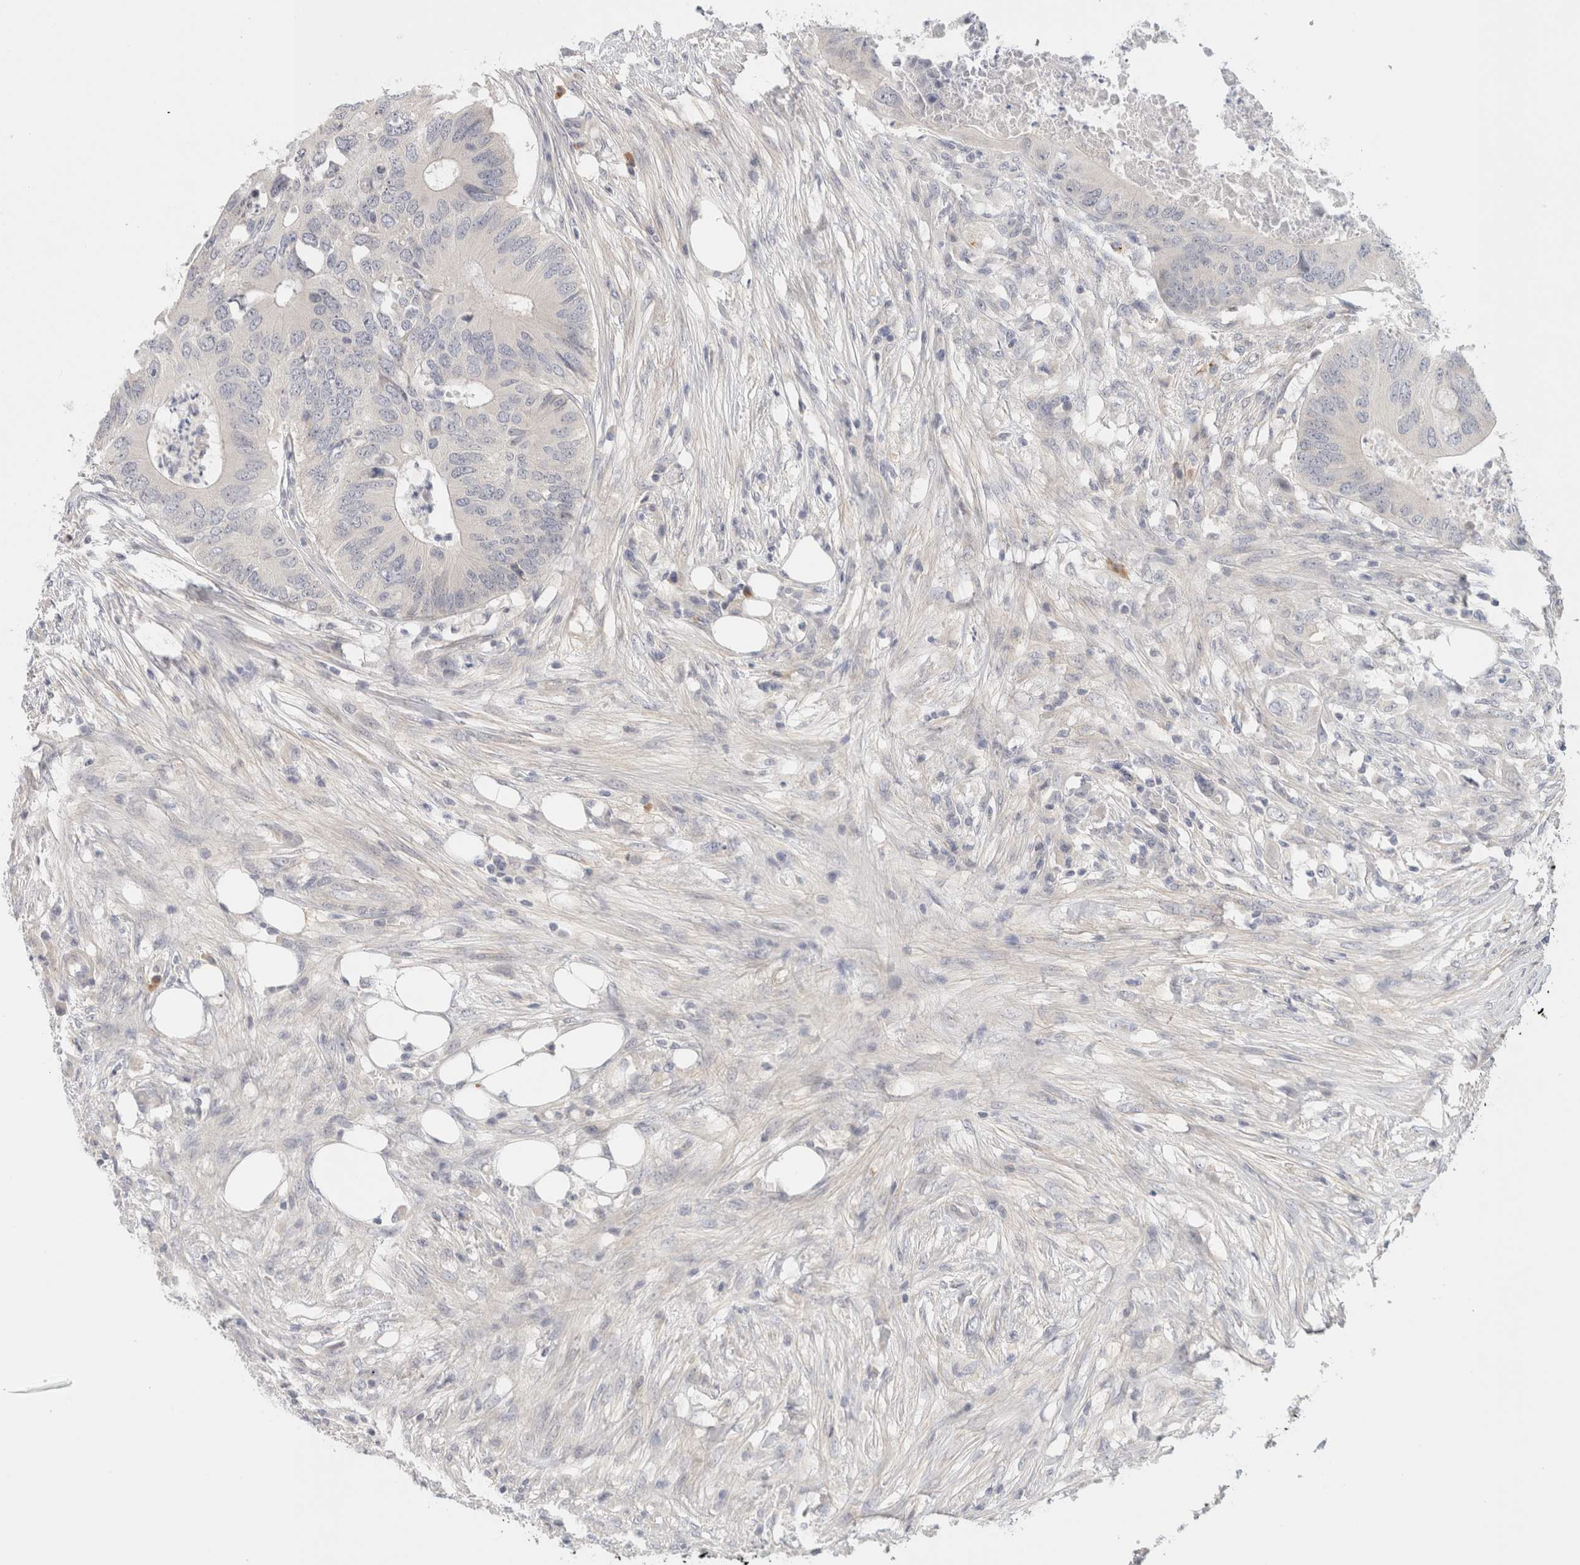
{"staining": {"intensity": "negative", "quantity": "none", "location": "none"}, "tissue": "colorectal cancer", "cell_type": "Tumor cells", "image_type": "cancer", "snomed": [{"axis": "morphology", "description": "Adenocarcinoma, NOS"}, {"axis": "topography", "description": "Colon"}], "caption": "Adenocarcinoma (colorectal) was stained to show a protein in brown. There is no significant staining in tumor cells.", "gene": "SPRTN", "patient": {"sex": "male", "age": 71}}